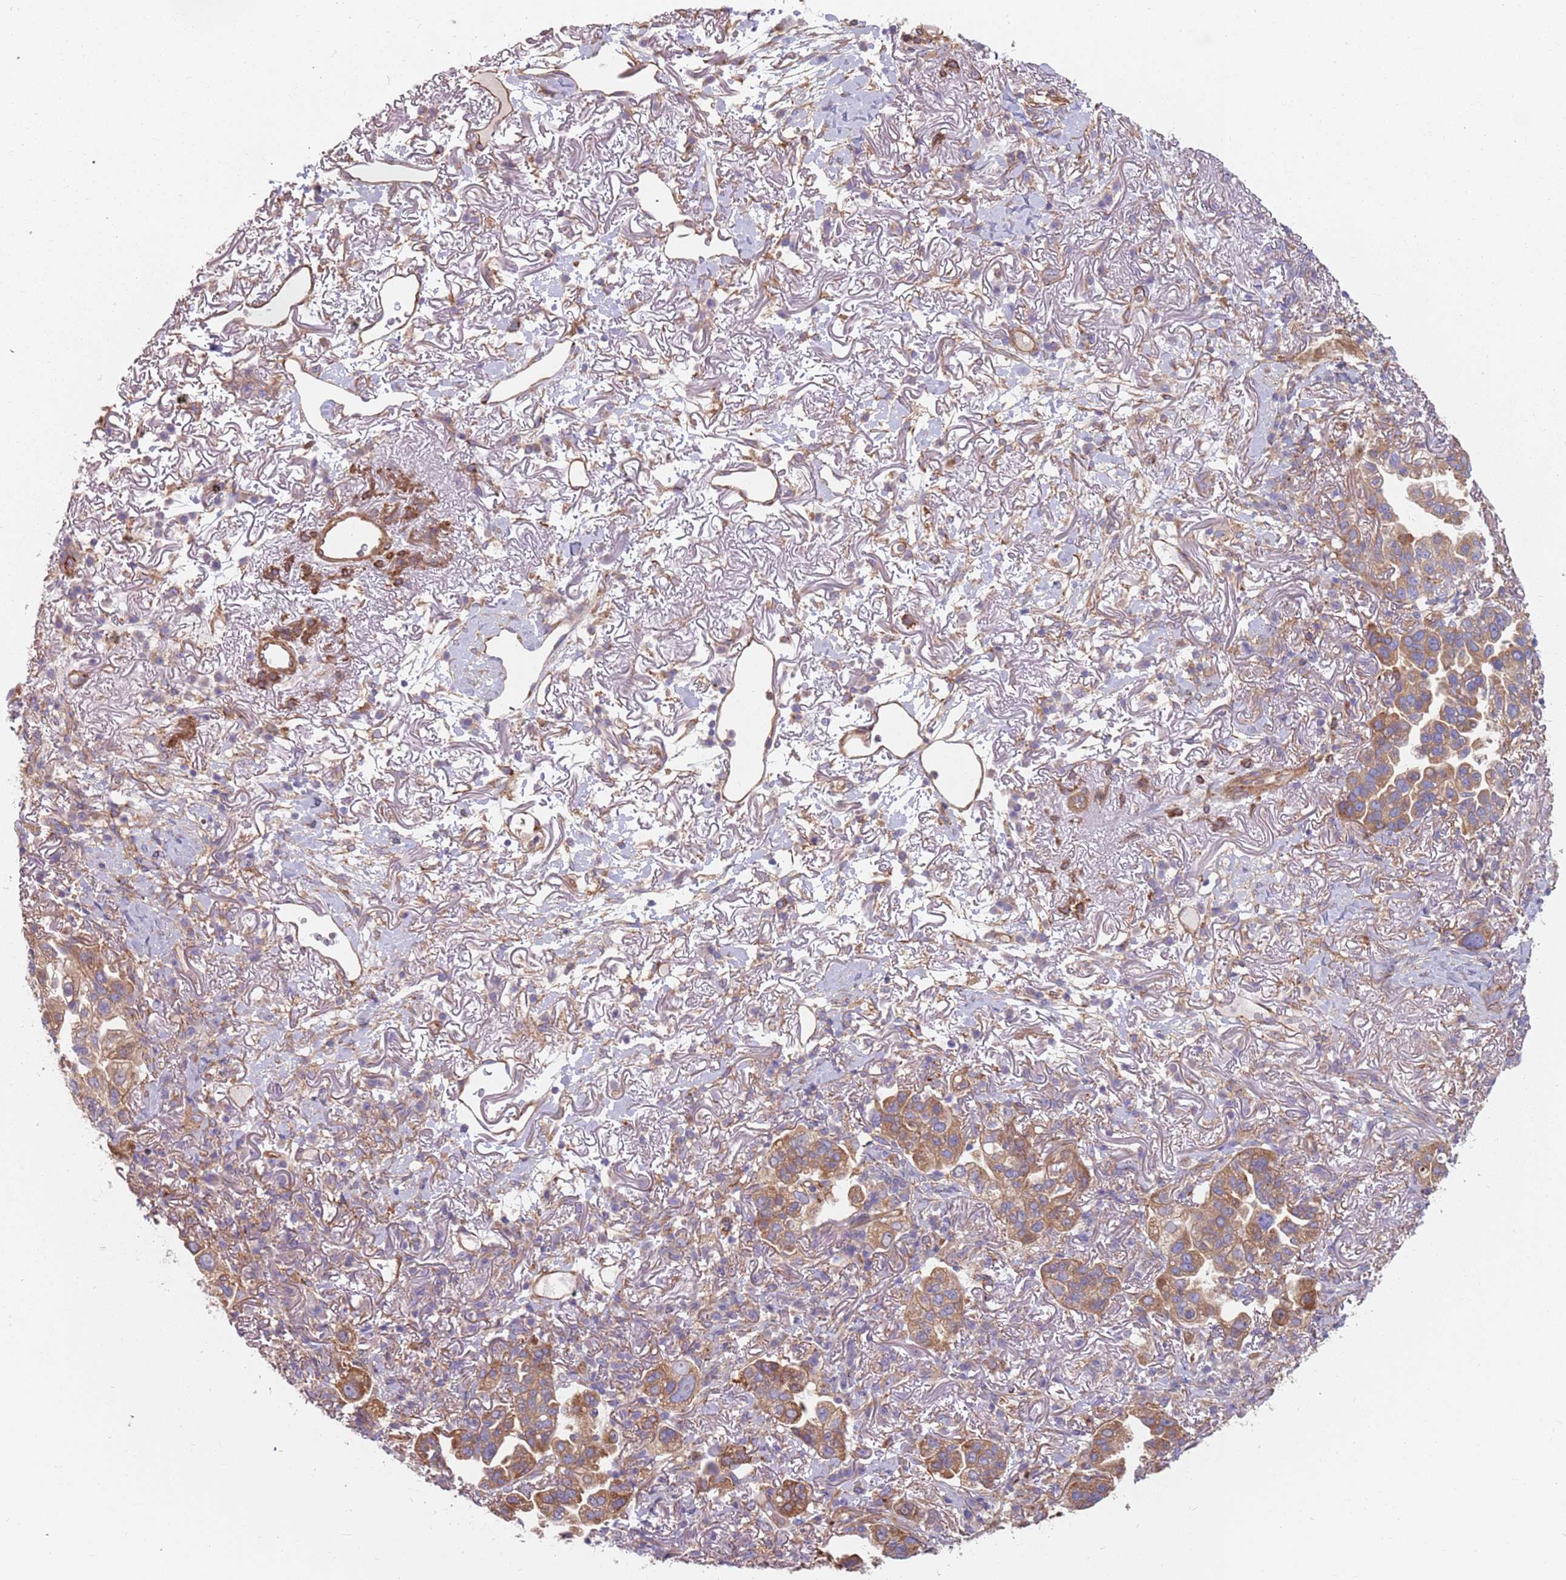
{"staining": {"intensity": "moderate", "quantity": ">75%", "location": "cytoplasmic/membranous"}, "tissue": "lung cancer", "cell_type": "Tumor cells", "image_type": "cancer", "snomed": [{"axis": "morphology", "description": "Adenocarcinoma, NOS"}, {"axis": "topography", "description": "Lung"}], "caption": "A brown stain highlights moderate cytoplasmic/membranous staining of a protein in human lung cancer tumor cells.", "gene": "SPDL1", "patient": {"sex": "female", "age": 69}}